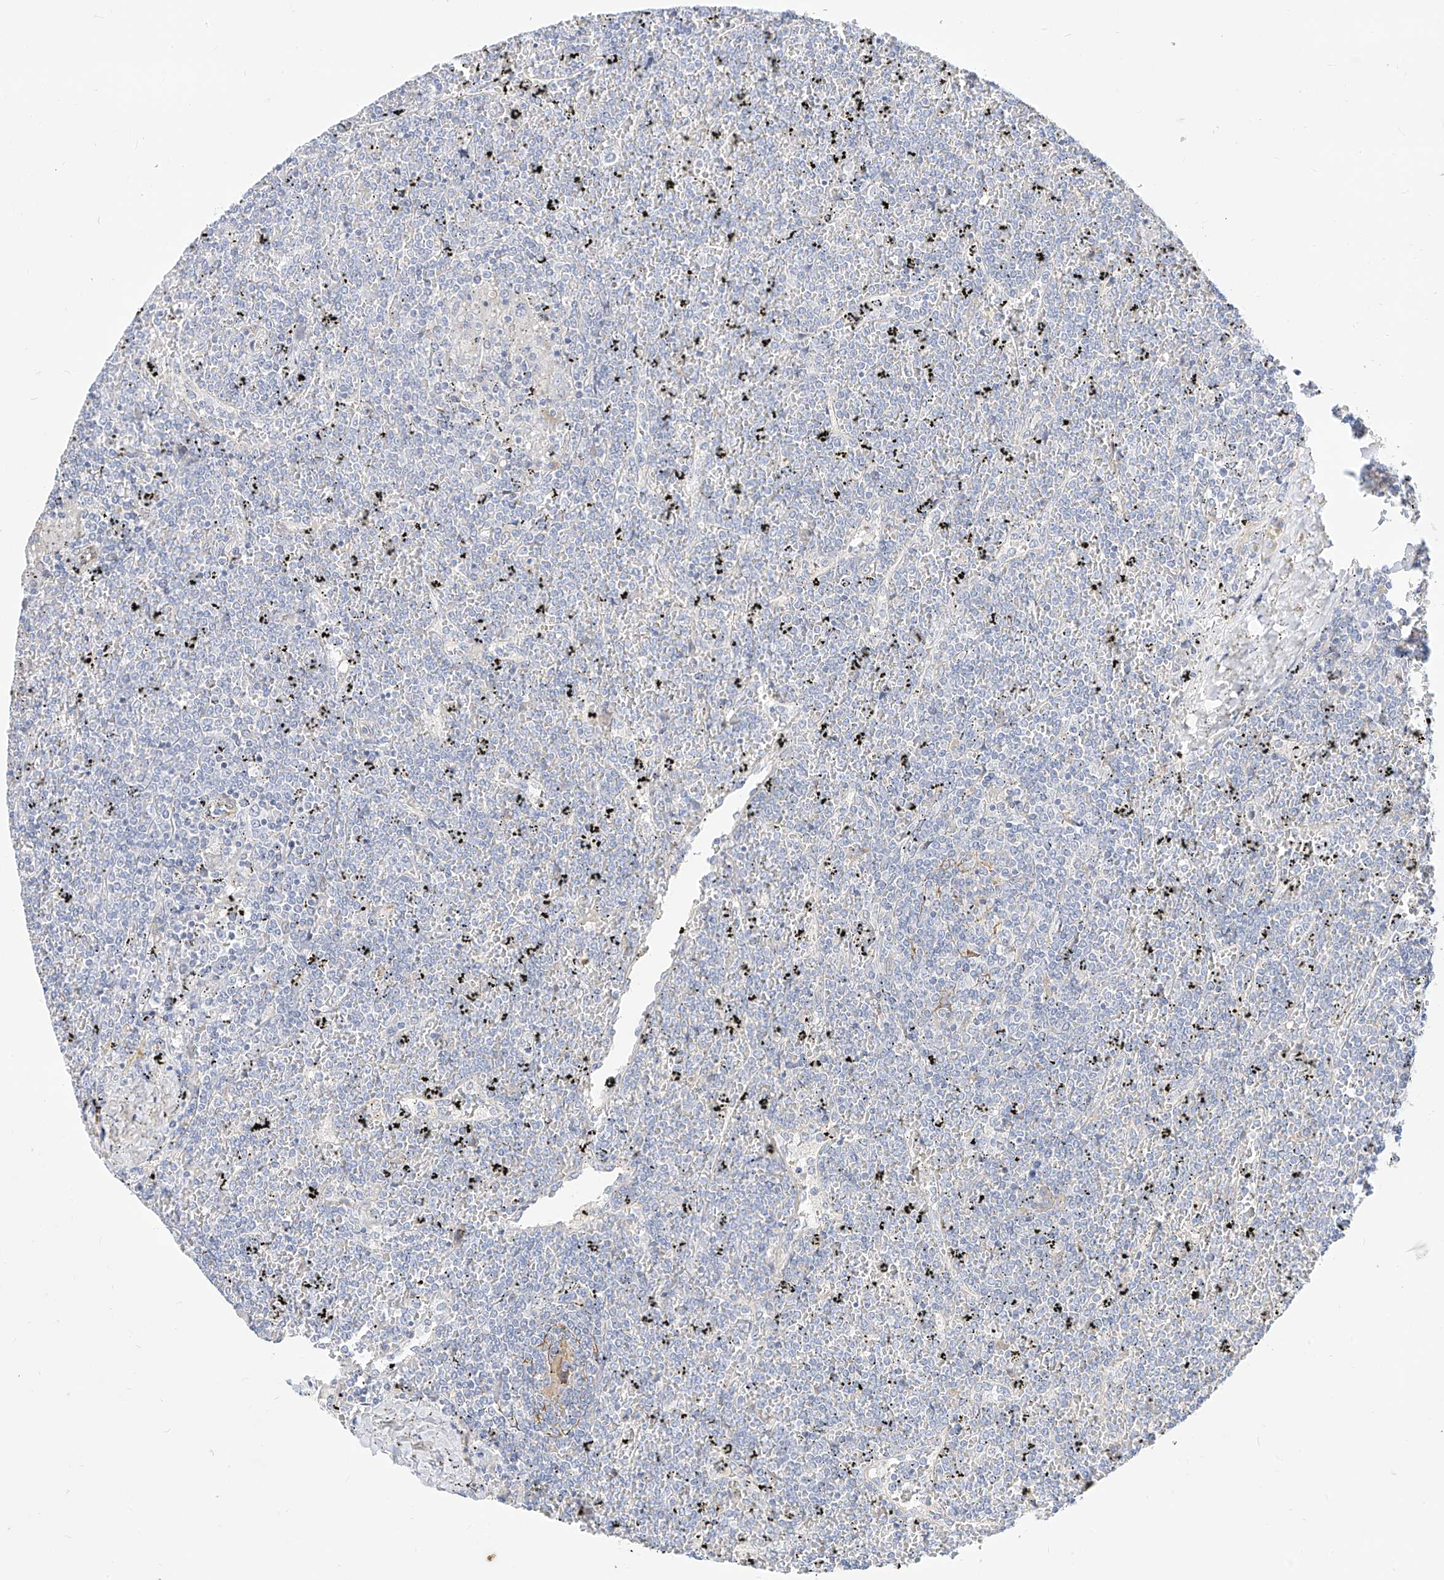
{"staining": {"intensity": "negative", "quantity": "none", "location": "none"}, "tissue": "lymphoma", "cell_type": "Tumor cells", "image_type": "cancer", "snomed": [{"axis": "morphology", "description": "Malignant lymphoma, non-Hodgkin's type, Low grade"}, {"axis": "topography", "description": "Spleen"}], "caption": "Immunohistochemistry of human malignant lymphoma, non-Hodgkin's type (low-grade) exhibits no staining in tumor cells.", "gene": "RASA2", "patient": {"sex": "female", "age": 19}}